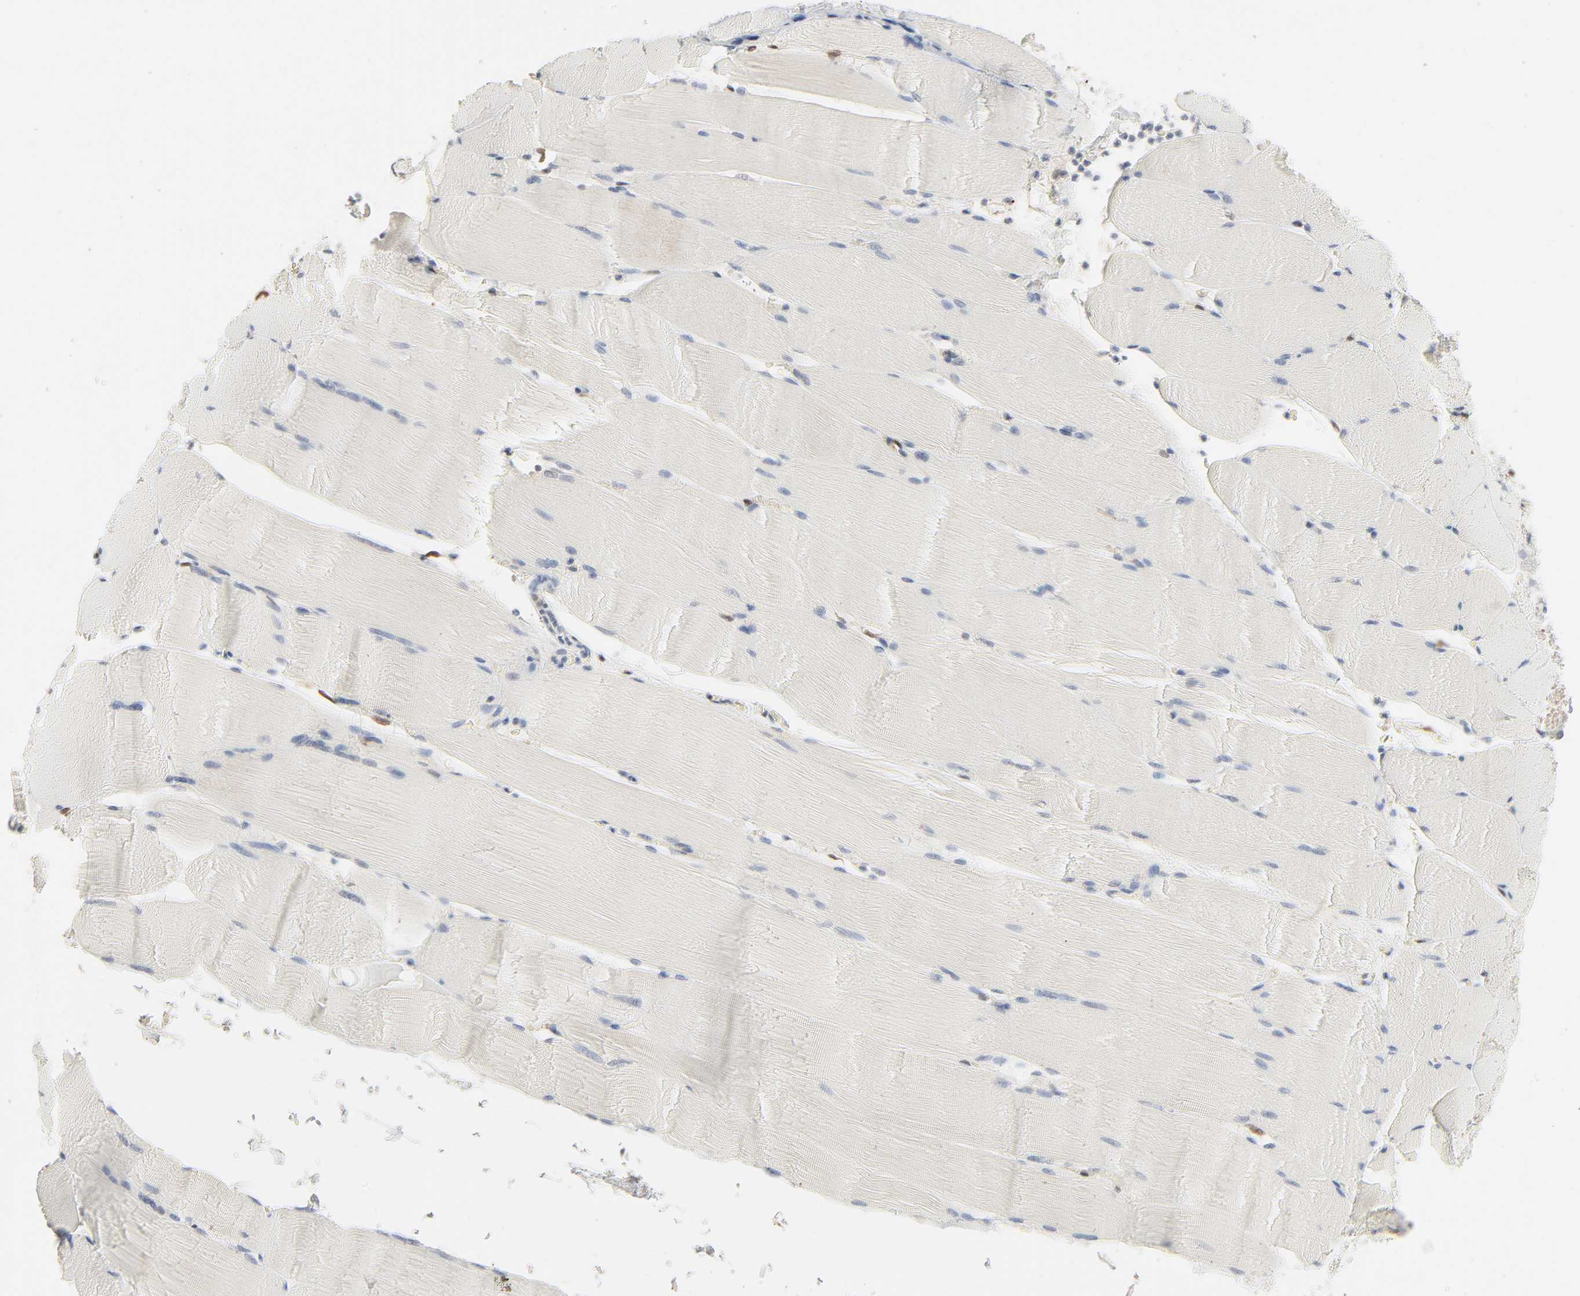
{"staining": {"intensity": "negative", "quantity": "none", "location": "none"}, "tissue": "skeletal muscle", "cell_type": "Myocytes", "image_type": "normal", "snomed": [{"axis": "morphology", "description": "Normal tissue, NOS"}, {"axis": "topography", "description": "Skeletal muscle"}], "caption": "The image displays no staining of myocytes in unremarkable skeletal muscle.", "gene": "LGALS2", "patient": {"sex": "male", "age": 62}}